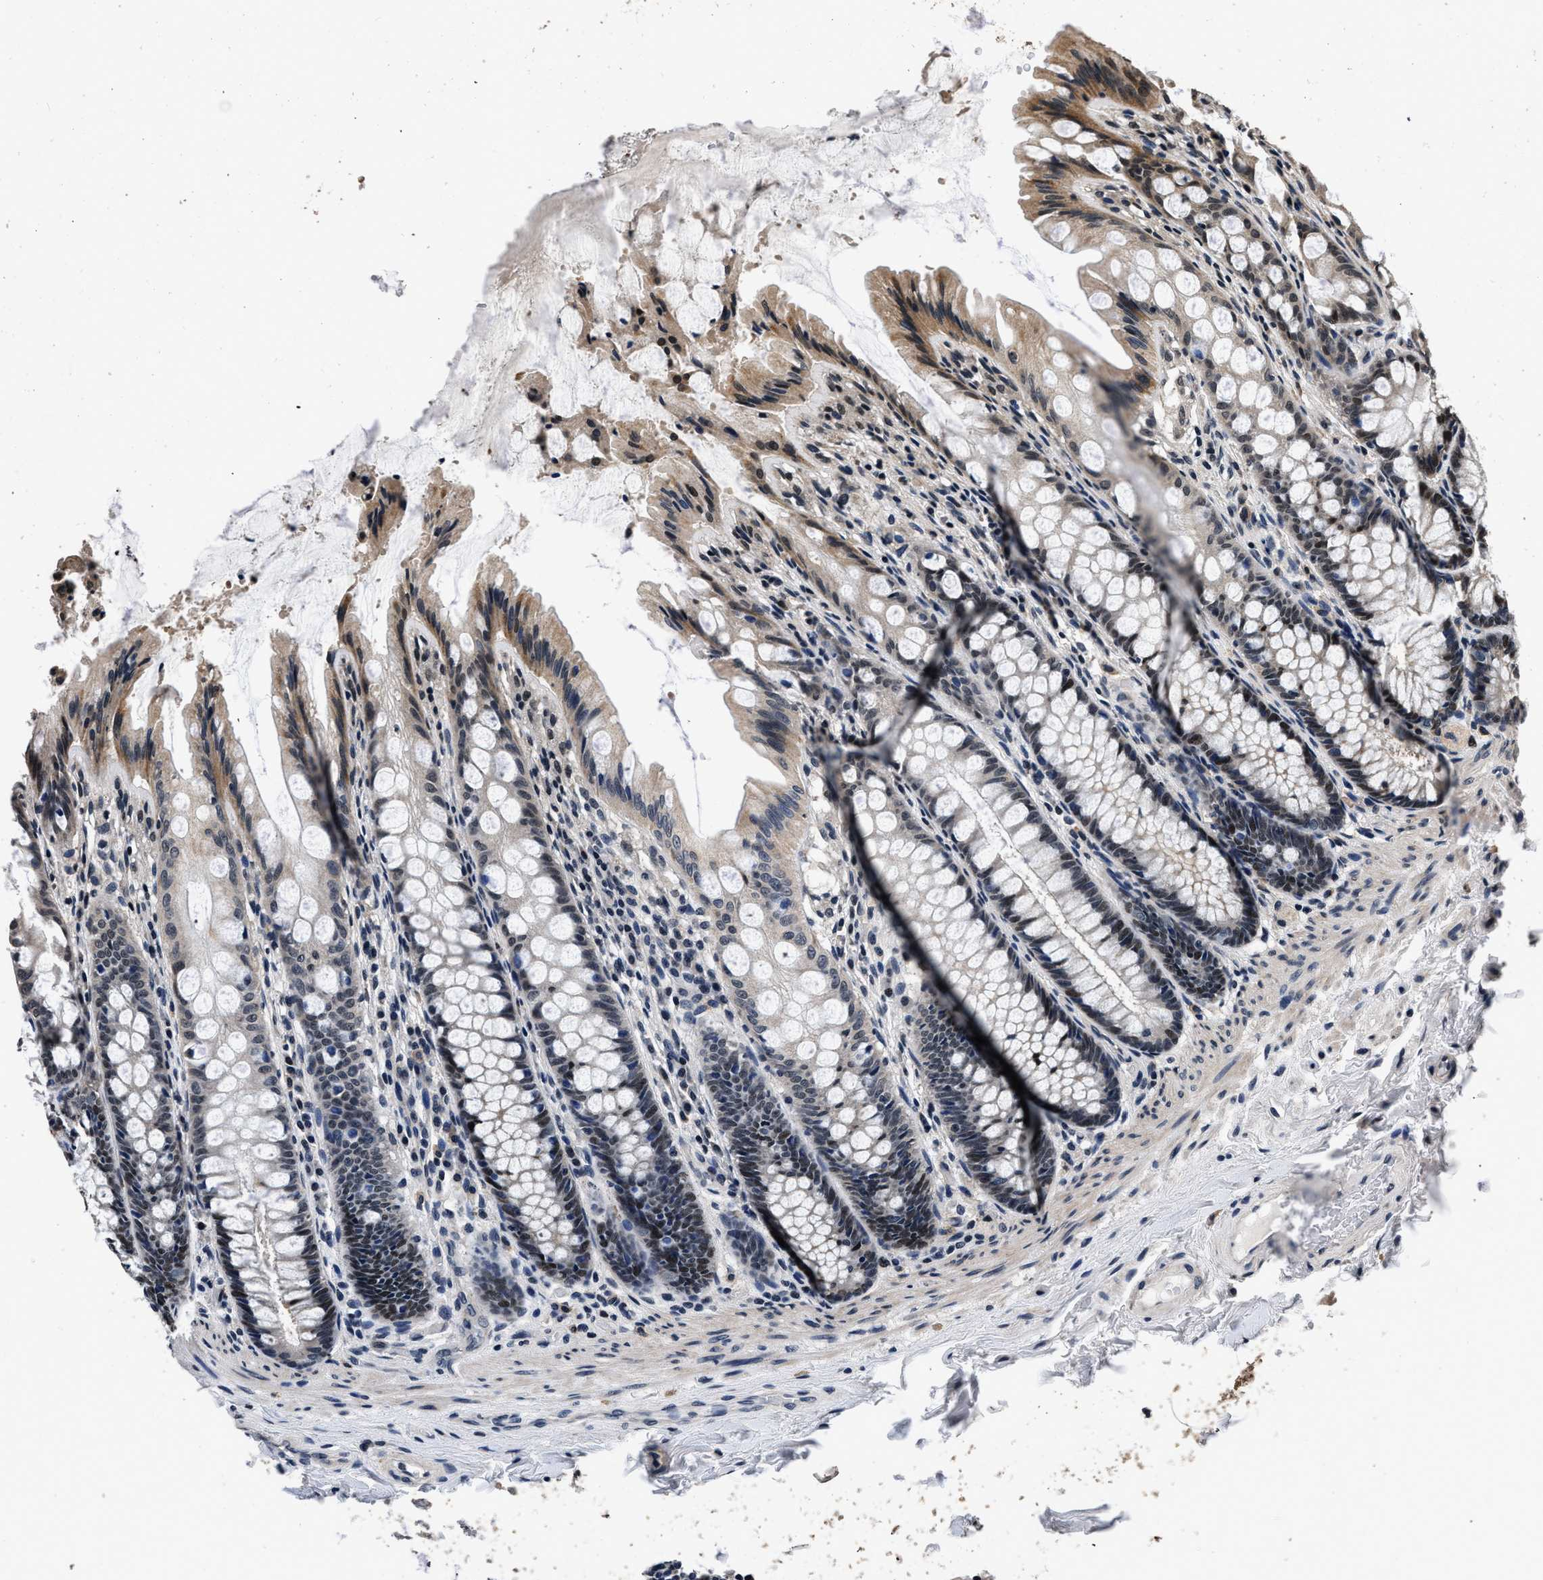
{"staining": {"intensity": "moderate", "quantity": ">75%", "location": "nuclear"}, "tissue": "colon", "cell_type": "Endothelial cells", "image_type": "normal", "snomed": [{"axis": "morphology", "description": "Normal tissue, NOS"}, {"axis": "topography", "description": "Colon"}], "caption": "Benign colon exhibits moderate nuclear staining in about >75% of endothelial cells.", "gene": "CSTF1", "patient": {"sex": "male", "age": 47}}